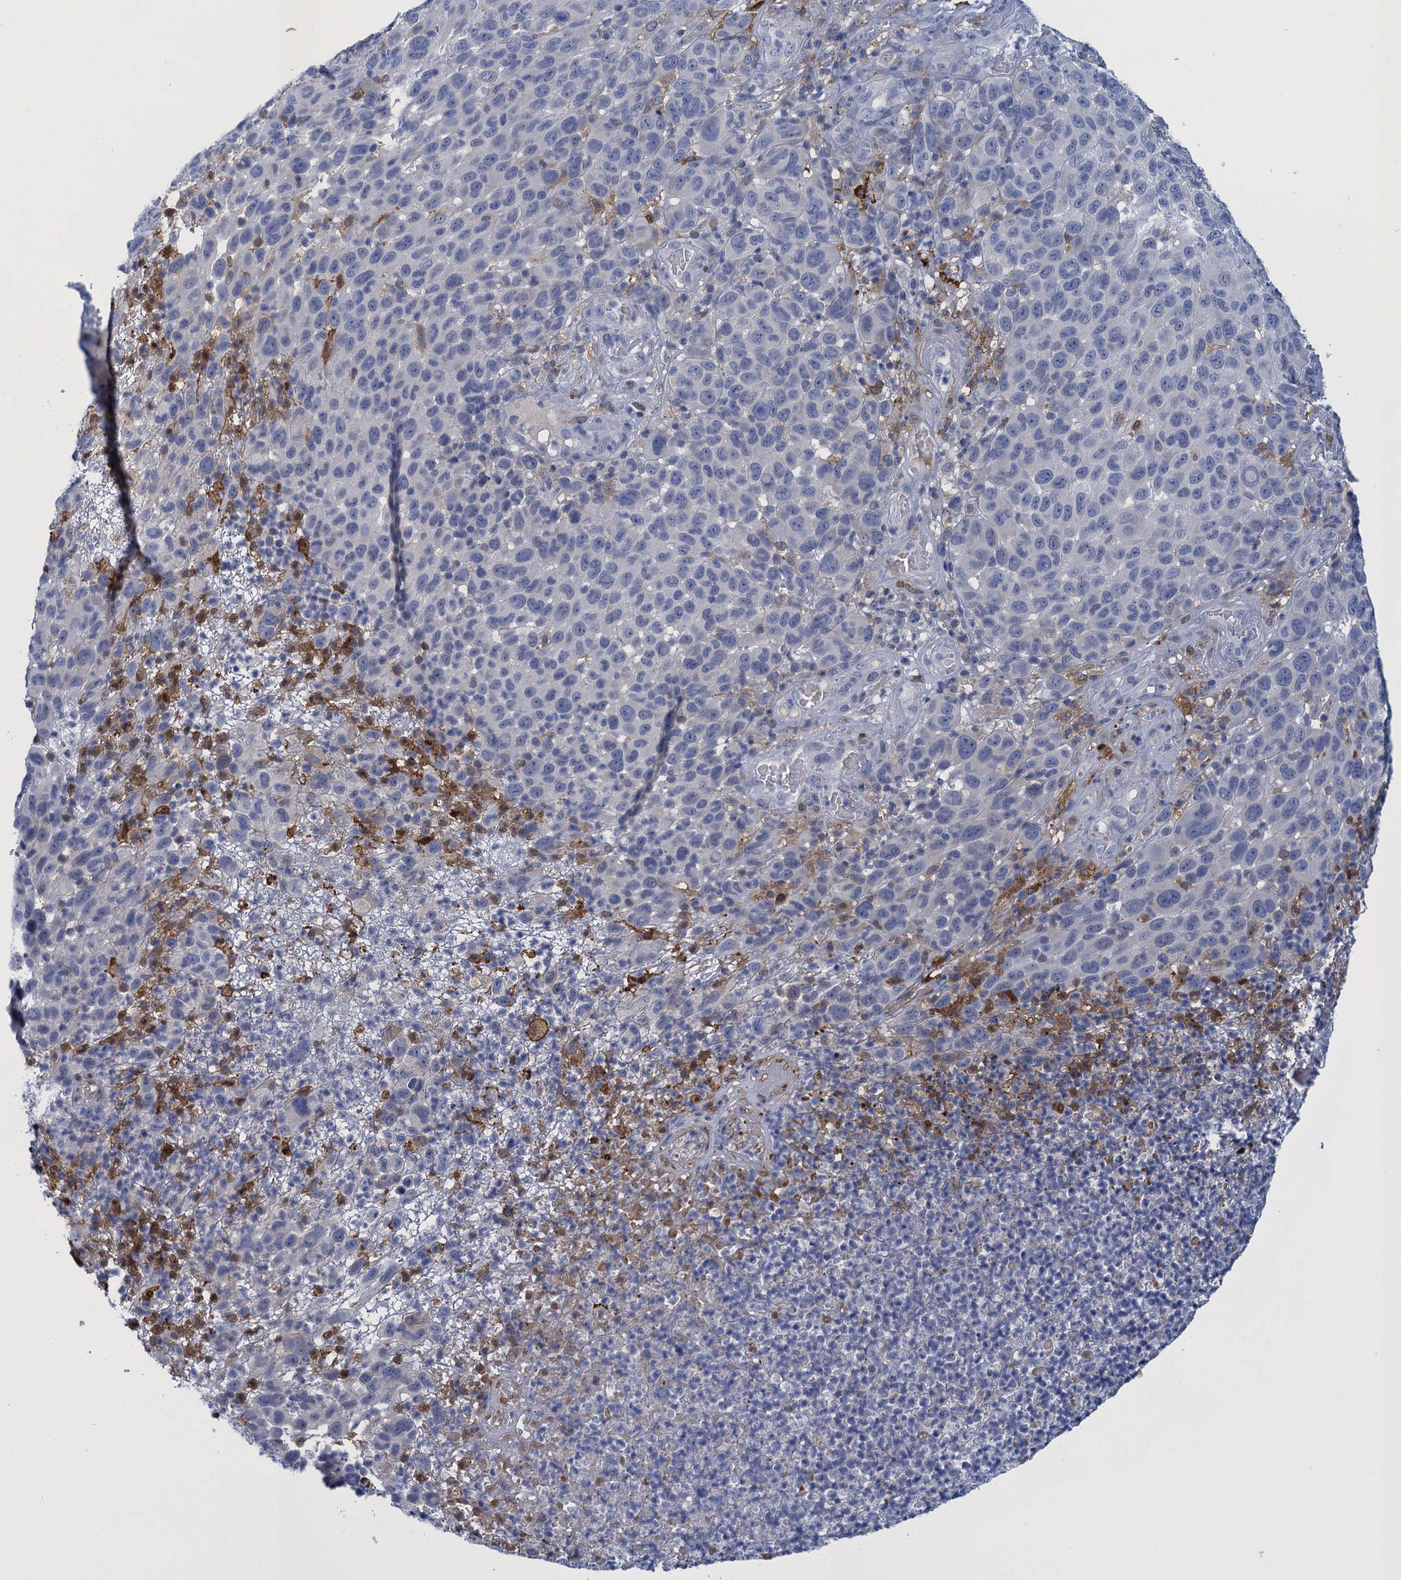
{"staining": {"intensity": "negative", "quantity": "none", "location": "none"}, "tissue": "melanoma", "cell_type": "Tumor cells", "image_type": "cancer", "snomed": [{"axis": "morphology", "description": "Malignant melanoma, NOS"}, {"axis": "topography", "description": "Skin"}], "caption": "Tumor cells show no significant staining in malignant melanoma.", "gene": "SCEL", "patient": {"sex": "male", "age": 49}}